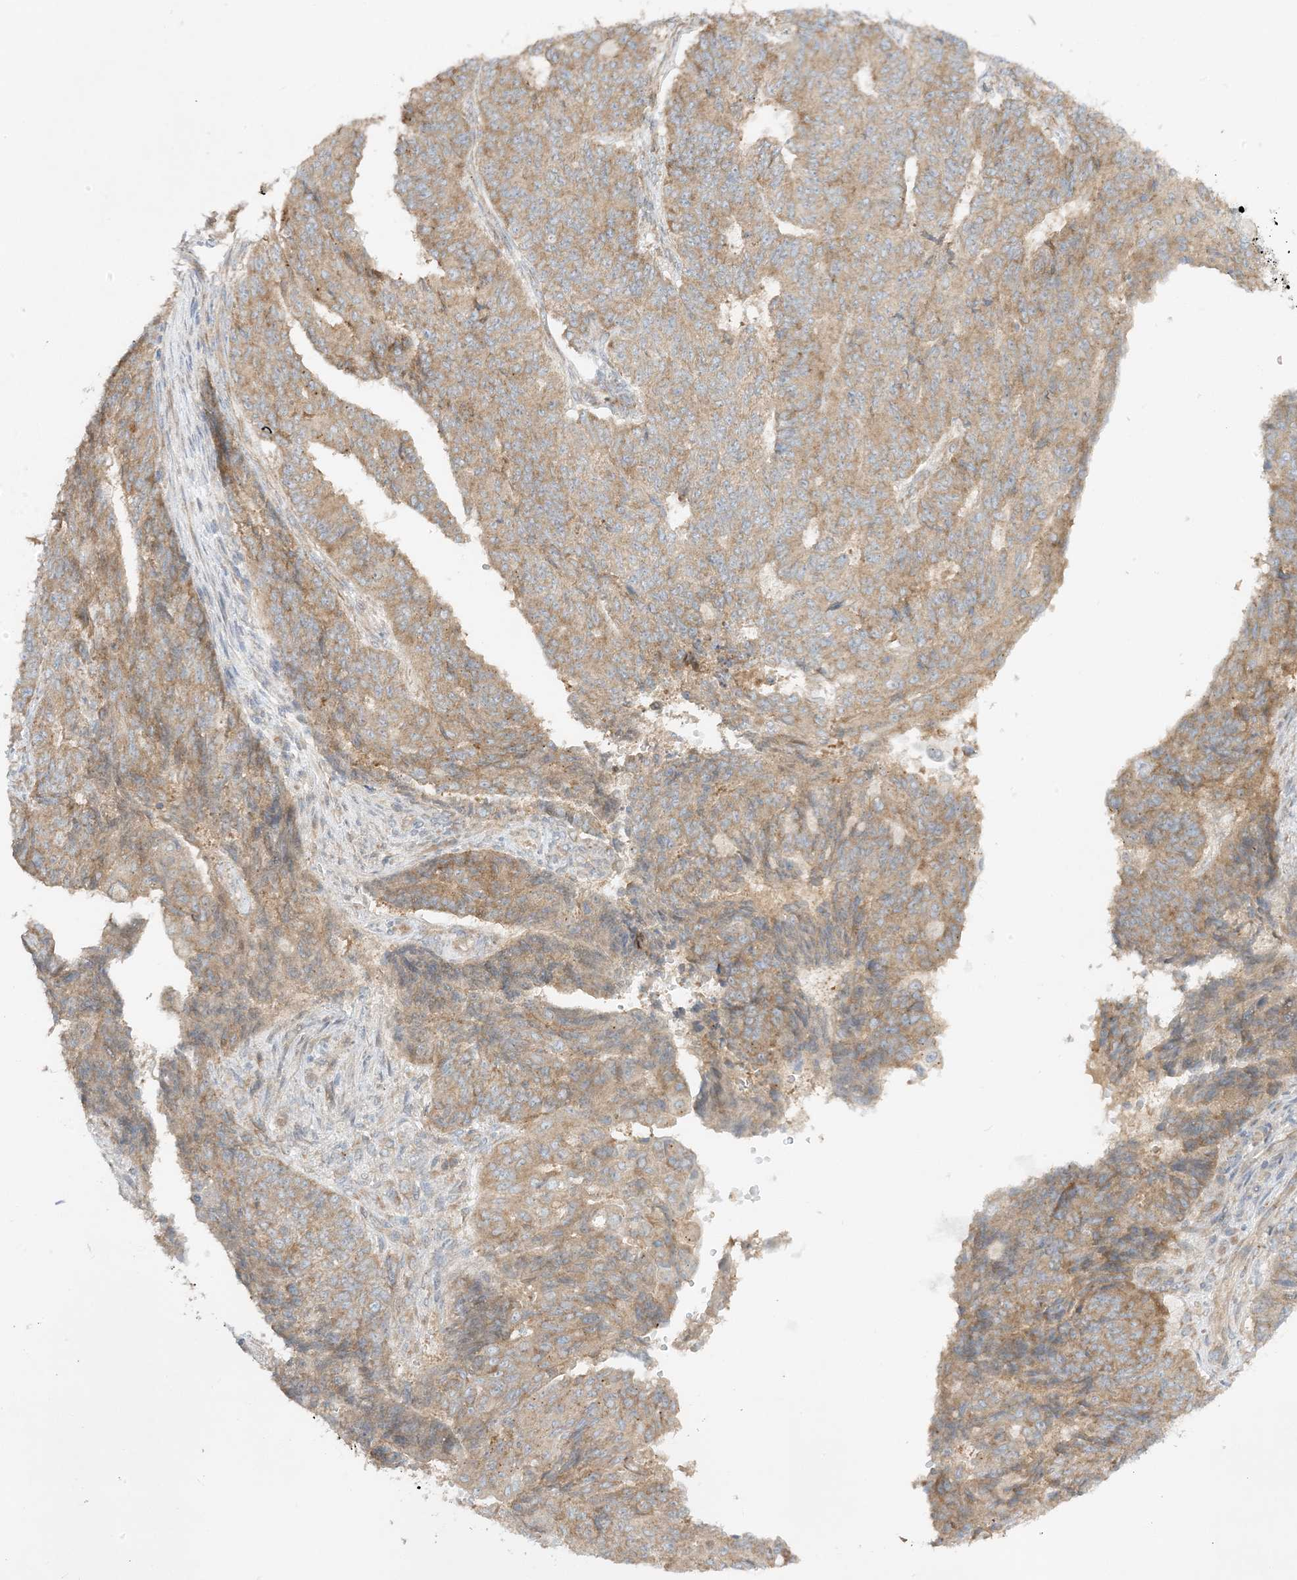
{"staining": {"intensity": "moderate", "quantity": ">75%", "location": "cytoplasmic/membranous"}, "tissue": "endometrial cancer", "cell_type": "Tumor cells", "image_type": "cancer", "snomed": [{"axis": "morphology", "description": "Adenocarcinoma, NOS"}, {"axis": "topography", "description": "Endometrium"}], "caption": "Brown immunohistochemical staining in human endometrial cancer shows moderate cytoplasmic/membranous expression in about >75% of tumor cells.", "gene": "RPP40", "patient": {"sex": "female", "age": 32}}